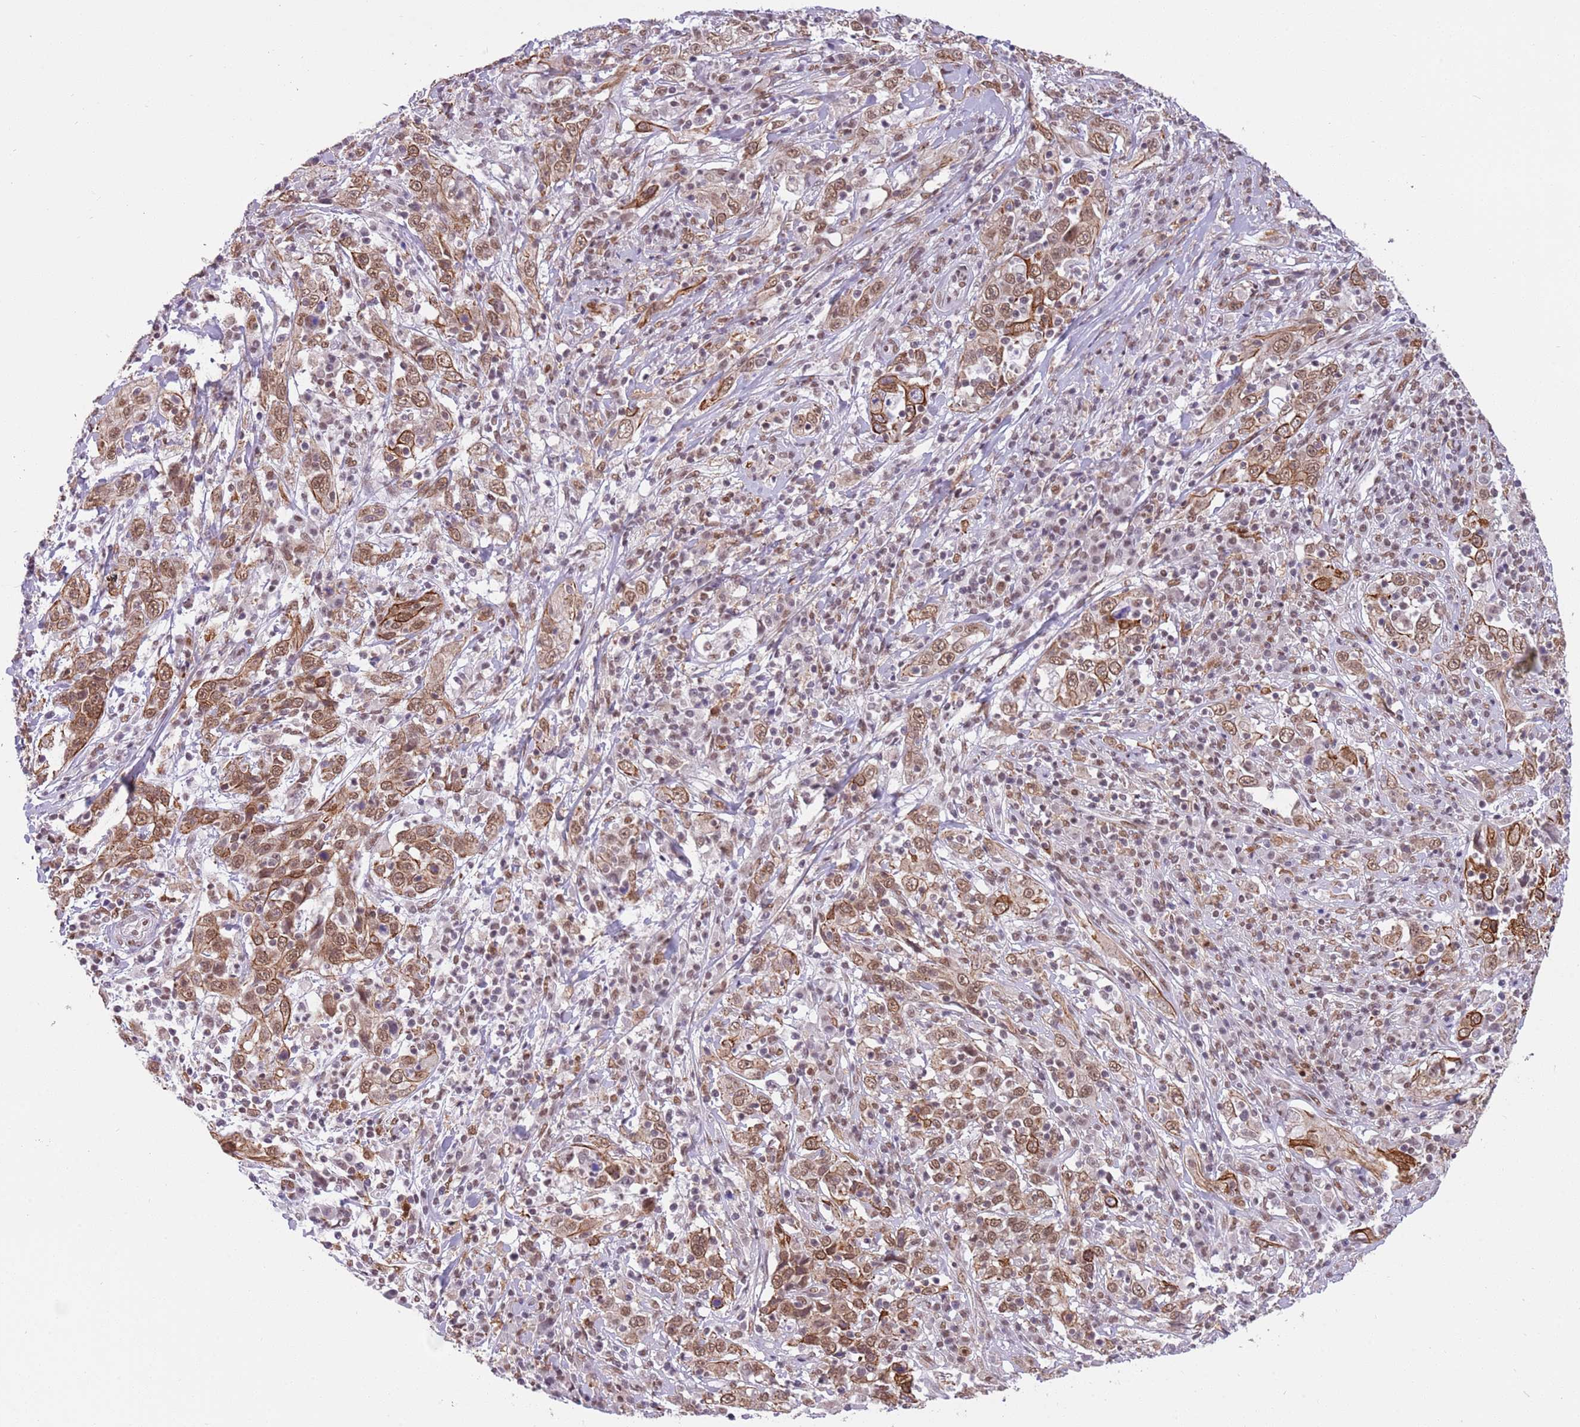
{"staining": {"intensity": "moderate", "quantity": ">75%", "location": "cytoplasmic/membranous,nuclear"}, "tissue": "cervical cancer", "cell_type": "Tumor cells", "image_type": "cancer", "snomed": [{"axis": "morphology", "description": "Squamous cell carcinoma, NOS"}, {"axis": "topography", "description": "Cervix"}], "caption": "The image displays immunohistochemical staining of cervical cancer (squamous cell carcinoma). There is moderate cytoplasmic/membranous and nuclear expression is seen in about >75% of tumor cells. The protein is stained brown, and the nuclei are stained in blue (DAB (3,3'-diaminobenzidine) IHC with brightfield microscopy, high magnification).", "gene": "TRIM32", "patient": {"sex": "female", "age": 46}}